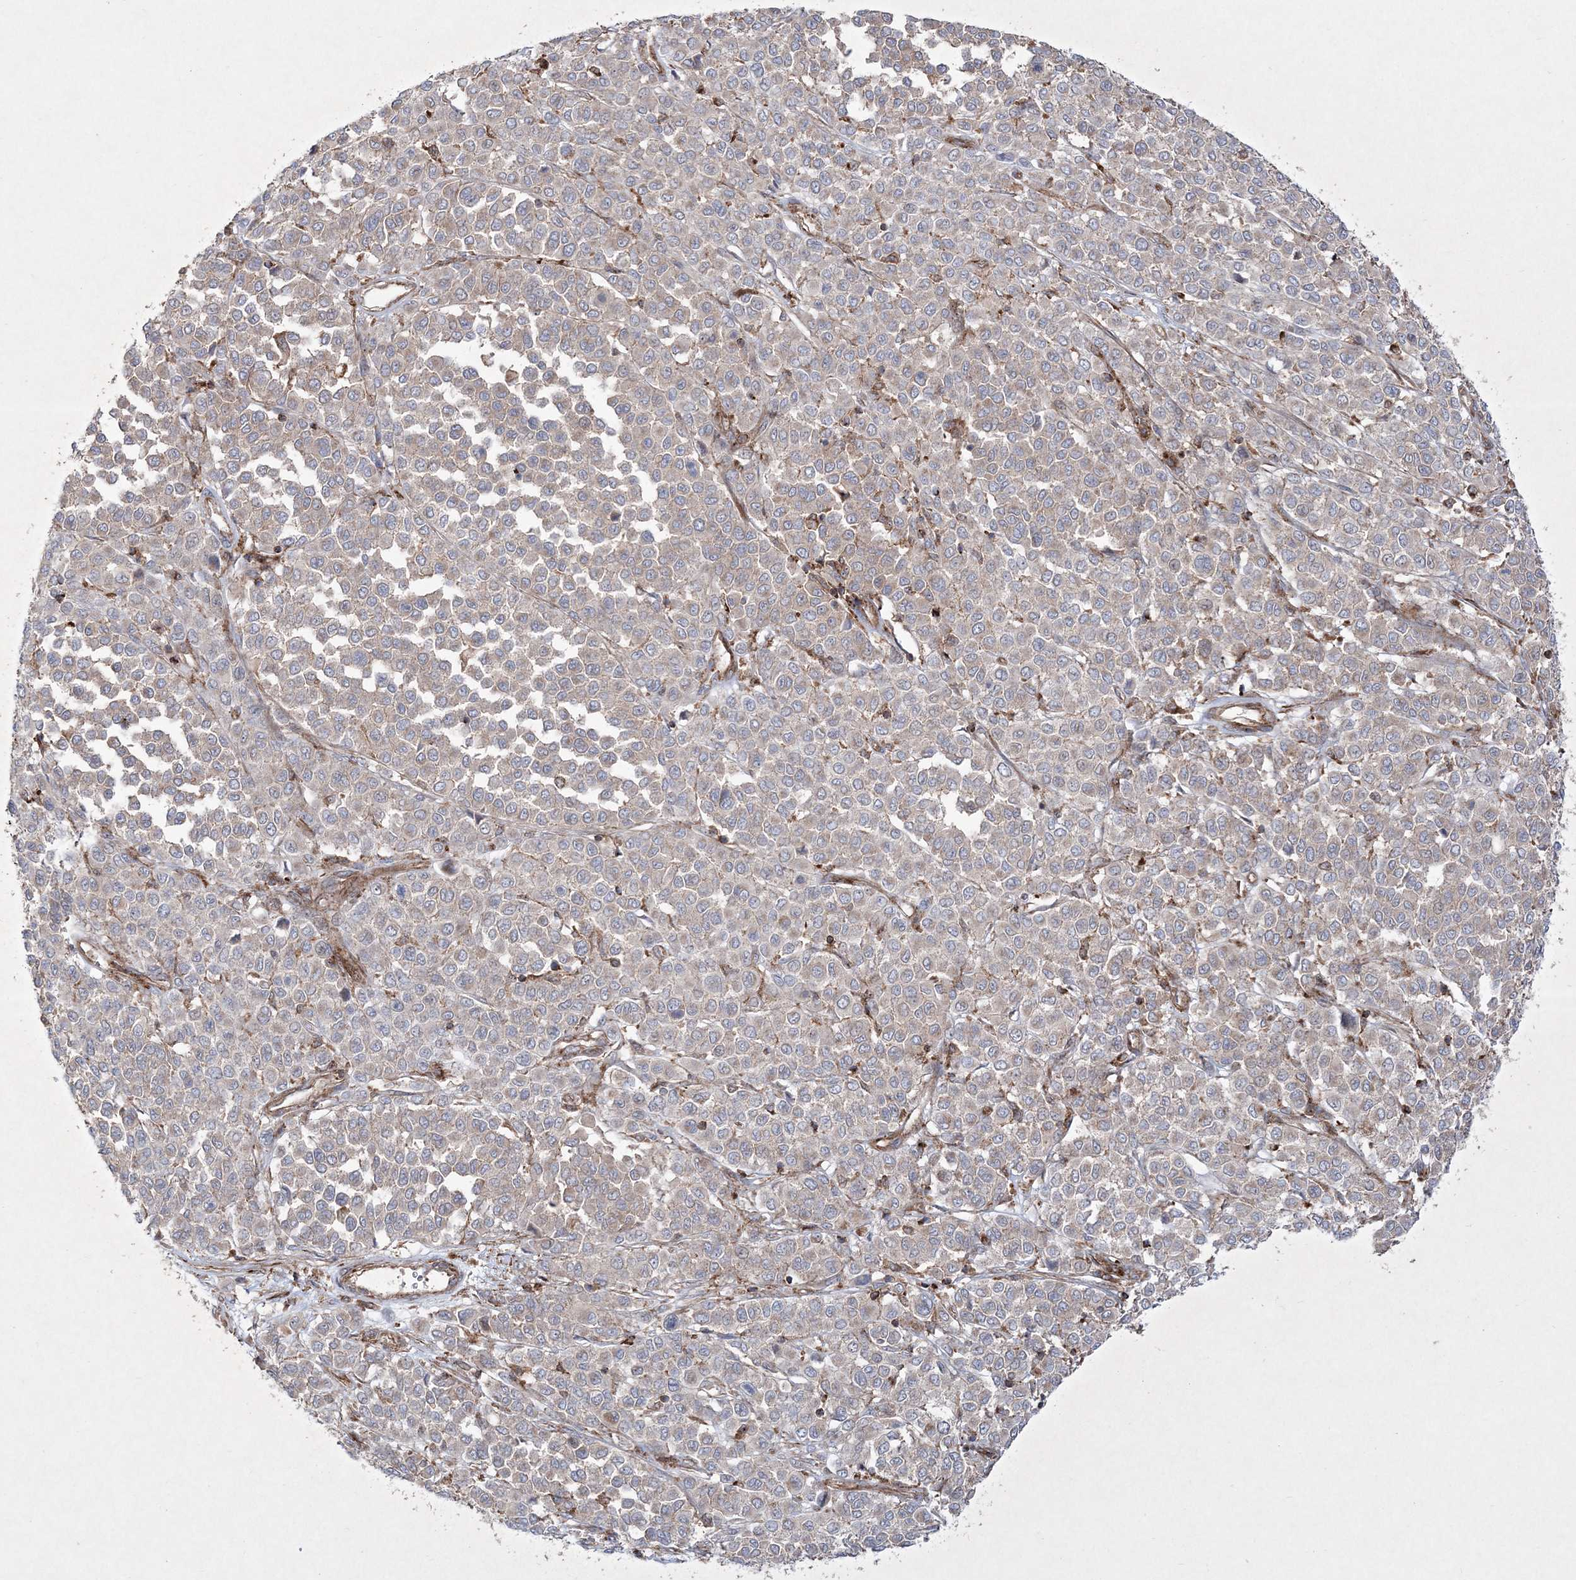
{"staining": {"intensity": "negative", "quantity": "none", "location": "none"}, "tissue": "melanoma", "cell_type": "Tumor cells", "image_type": "cancer", "snomed": [{"axis": "morphology", "description": "Malignant melanoma, Metastatic site"}, {"axis": "topography", "description": "Pancreas"}], "caption": "DAB (3,3'-diaminobenzidine) immunohistochemical staining of melanoma shows no significant expression in tumor cells. The staining is performed using DAB (3,3'-diaminobenzidine) brown chromogen with nuclei counter-stained in using hematoxylin.", "gene": "RICTOR", "patient": {"sex": "female", "age": 30}}